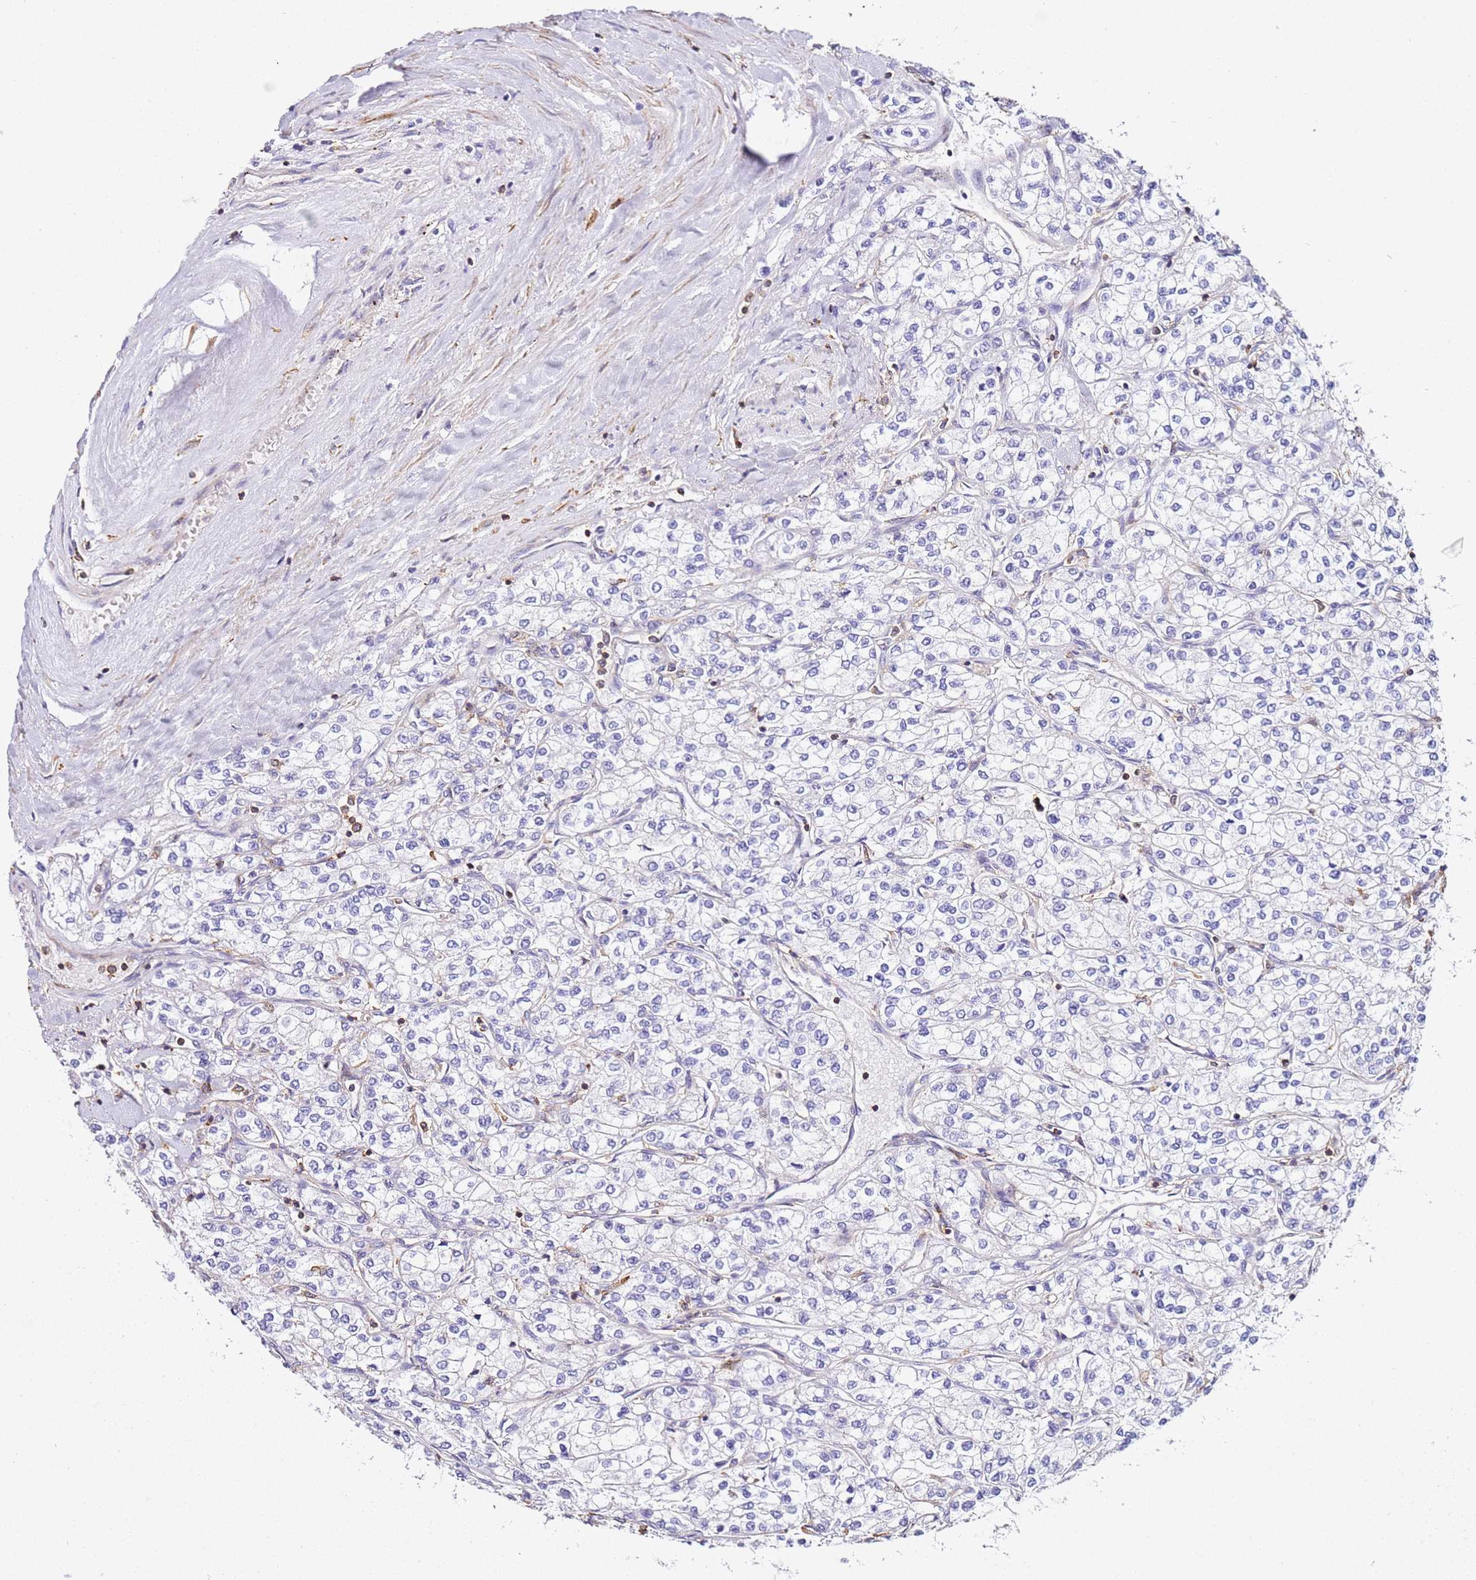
{"staining": {"intensity": "negative", "quantity": "none", "location": "none"}, "tissue": "renal cancer", "cell_type": "Tumor cells", "image_type": "cancer", "snomed": [{"axis": "morphology", "description": "Adenocarcinoma, NOS"}, {"axis": "topography", "description": "Kidney"}], "caption": "Tumor cells show no significant protein expression in renal adenocarcinoma.", "gene": "ZNF671", "patient": {"sex": "male", "age": 80}}